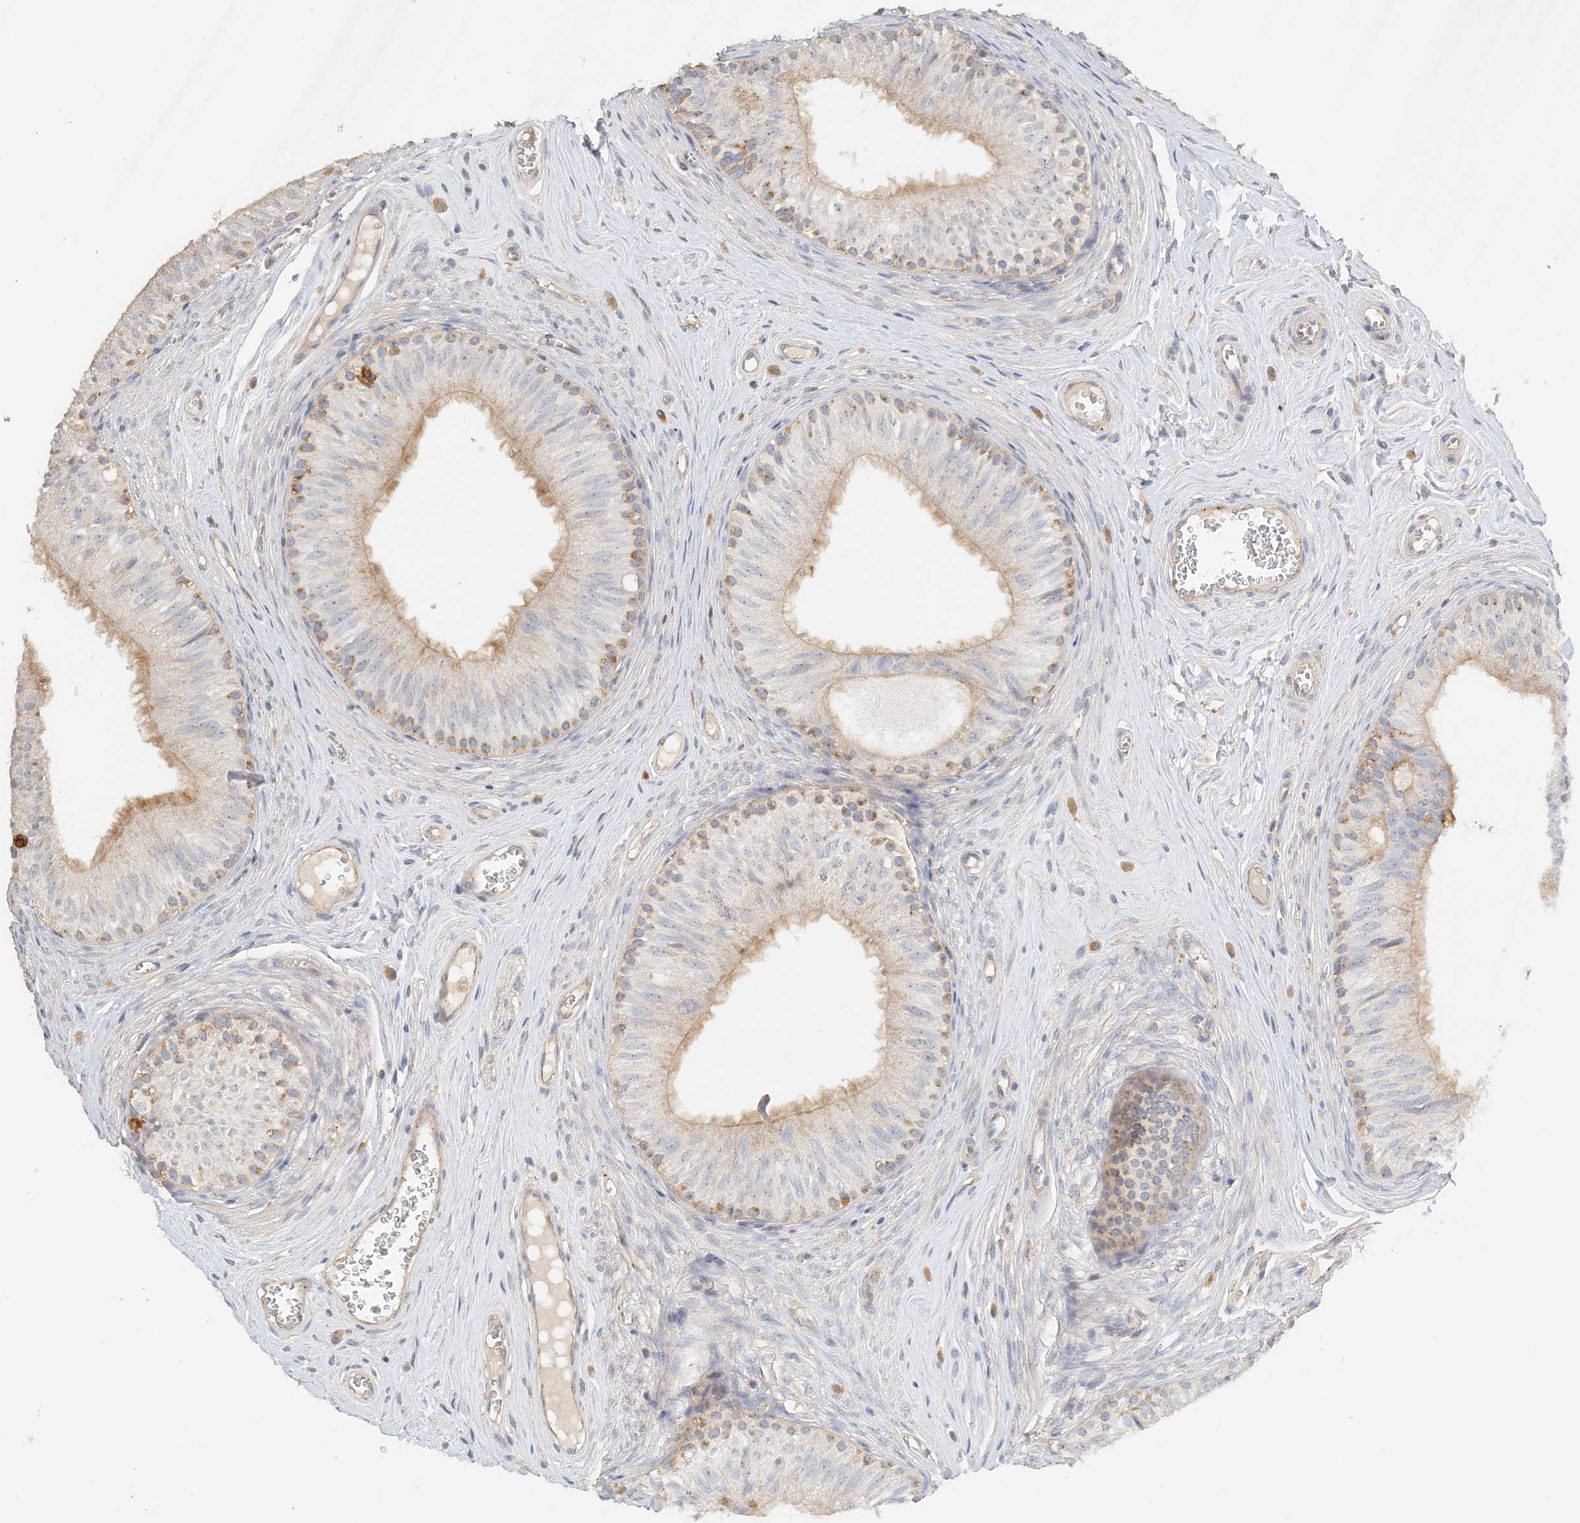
{"staining": {"intensity": "moderate", "quantity": "25%-75%", "location": "cytoplasmic/membranous"}, "tissue": "epididymis", "cell_type": "Glandular cells", "image_type": "normal", "snomed": [{"axis": "morphology", "description": "Normal tissue, NOS"}, {"axis": "topography", "description": "Epididymis"}], "caption": "Epididymis was stained to show a protein in brown. There is medium levels of moderate cytoplasmic/membranous staining in about 25%-75% of glandular cells.", "gene": "SPPL2A", "patient": {"sex": "male", "age": 46}}